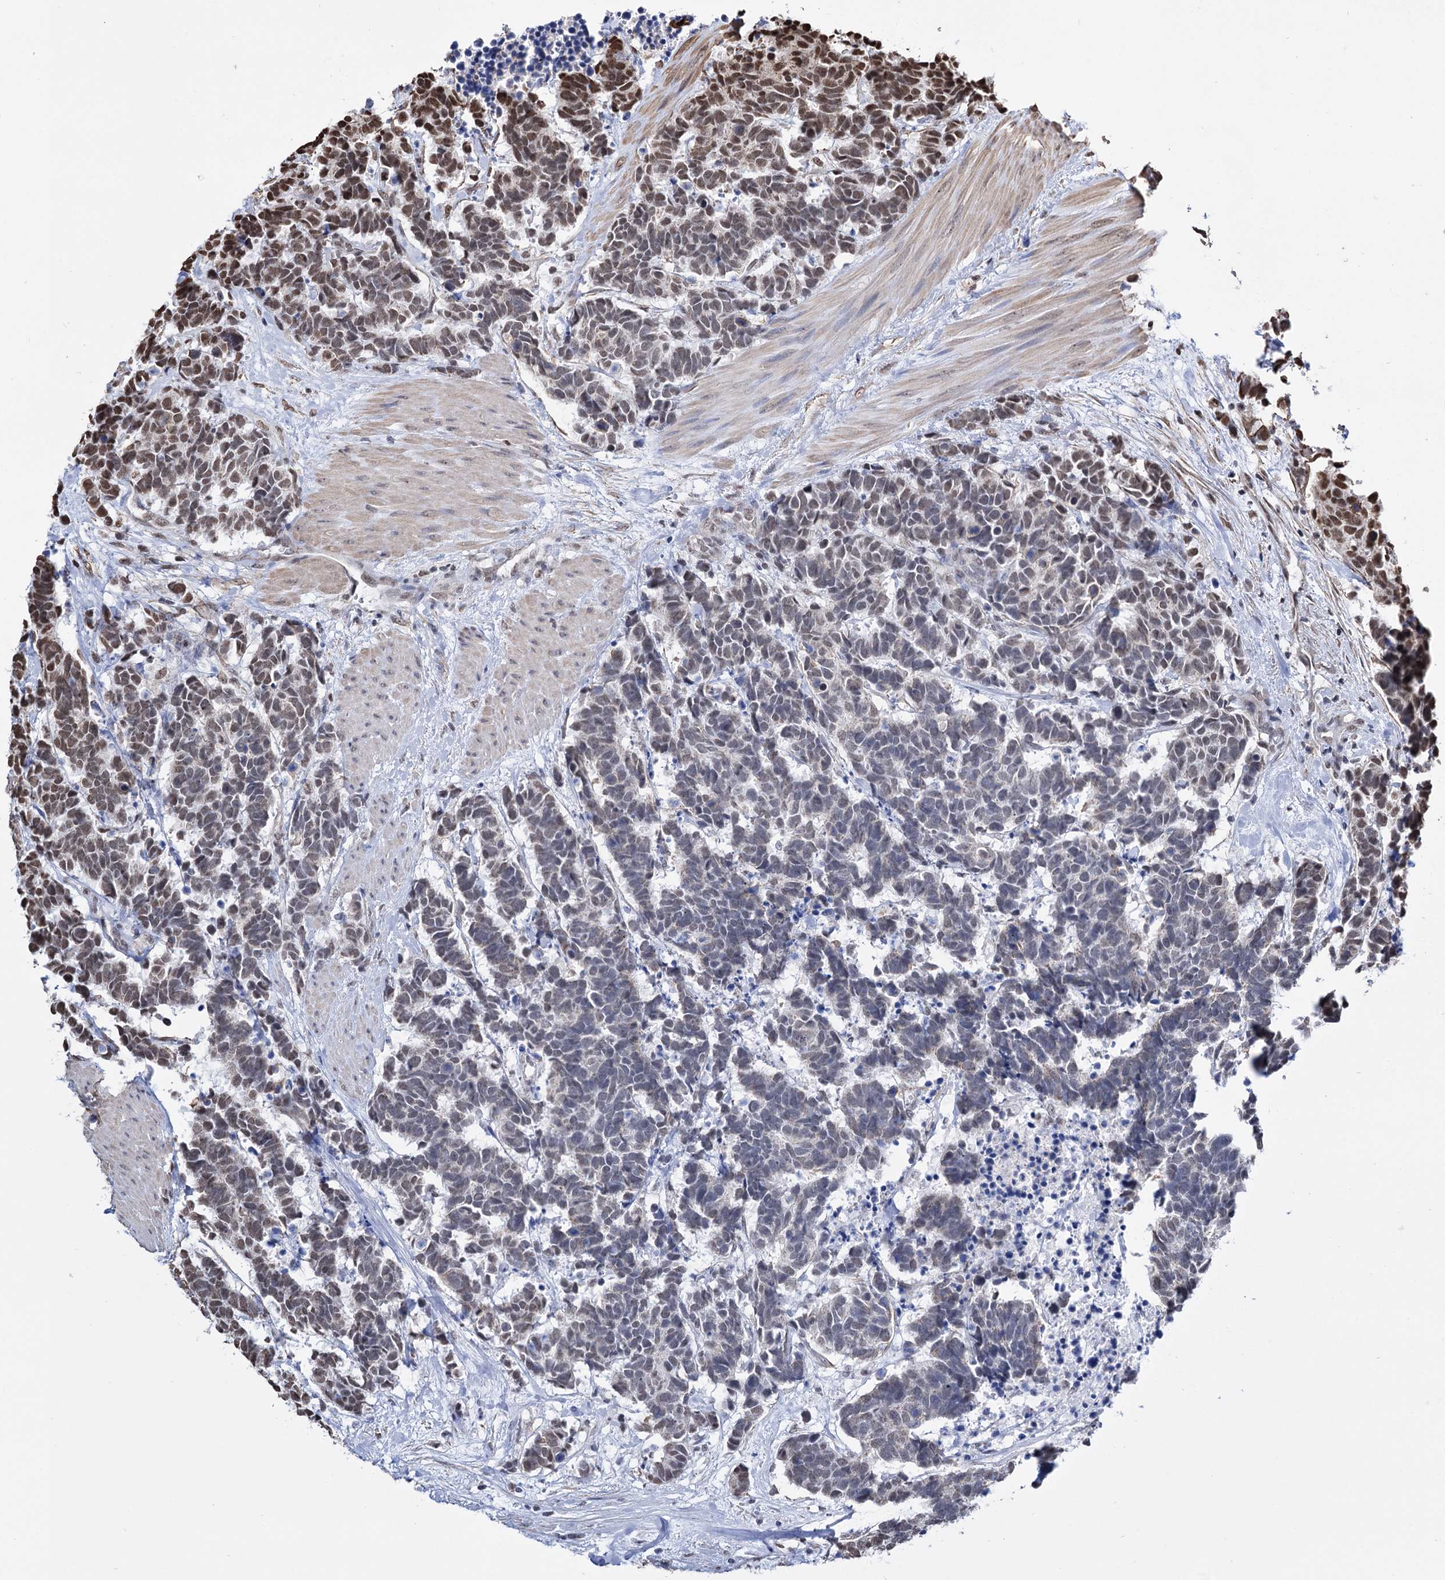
{"staining": {"intensity": "moderate", "quantity": "<25%", "location": "nuclear"}, "tissue": "carcinoid", "cell_type": "Tumor cells", "image_type": "cancer", "snomed": [{"axis": "morphology", "description": "Carcinoma, NOS"}, {"axis": "morphology", "description": "Carcinoid, malignant, NOS"}, {"axis": "topography", "description": "Urinary bladder"}], "caption": "Protein staining exhibits moderate nuclear staining in about <25% of tumor cells in carcinoid.", "gene": "ABHD10", "patient": {"sex": "male", "age": 57}}